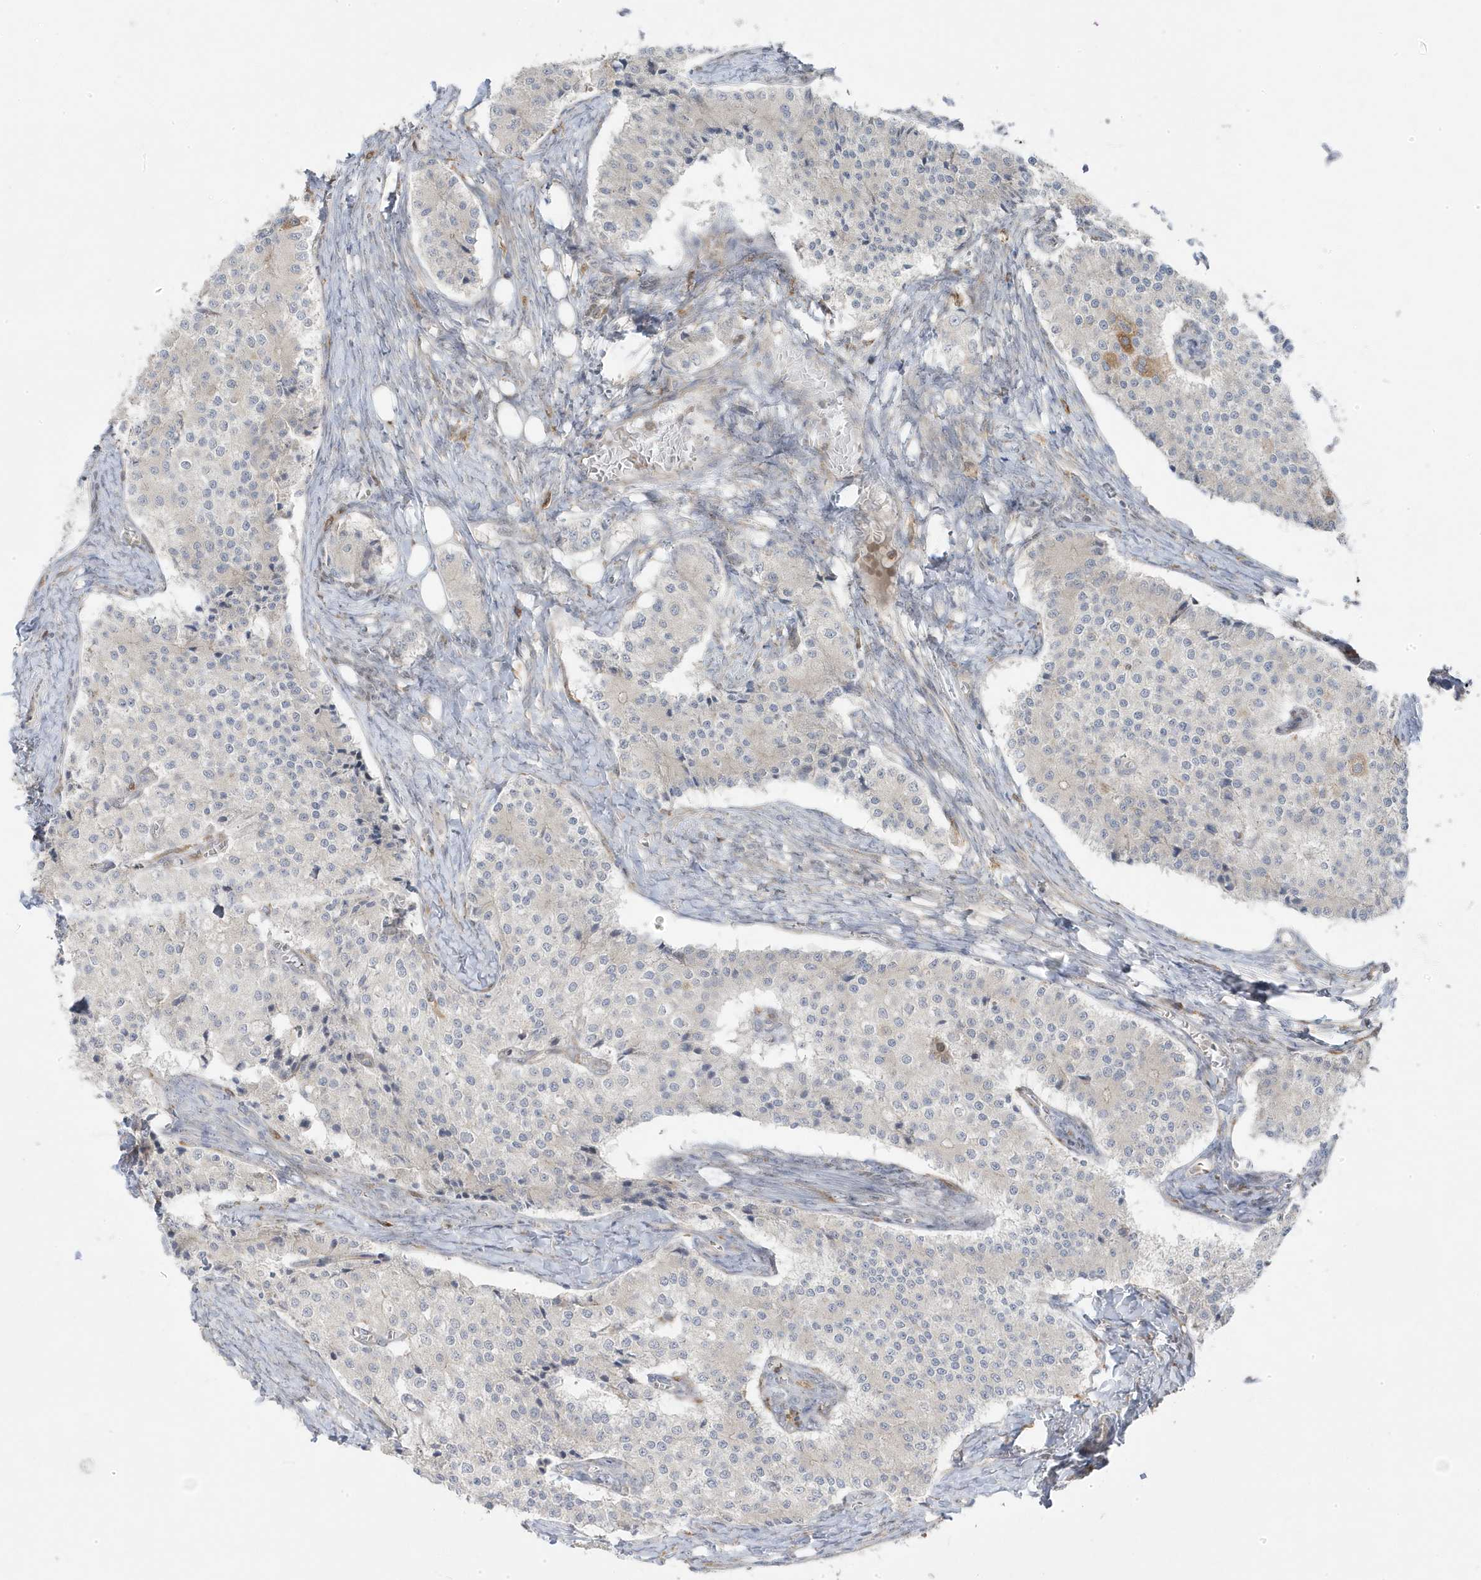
{"staining": {"intensity": "negative", "quantity": "none", "location": "none"}, "tissue": "carcinoid", "cell_type": "Tumor cells", "image_type": "cancer", "snomed": [{"axis": "morphology", "description": "Carcinoid, malignant, NOS"}, {"axis": "topography", "description": "Colon"}], "caption": "This is an immunohistochemistry image of human carcinoid (malignant). There is no expression in tumor cells.", "gene": "ZNF654", "patient": {"sex": "female", "age": 52}}